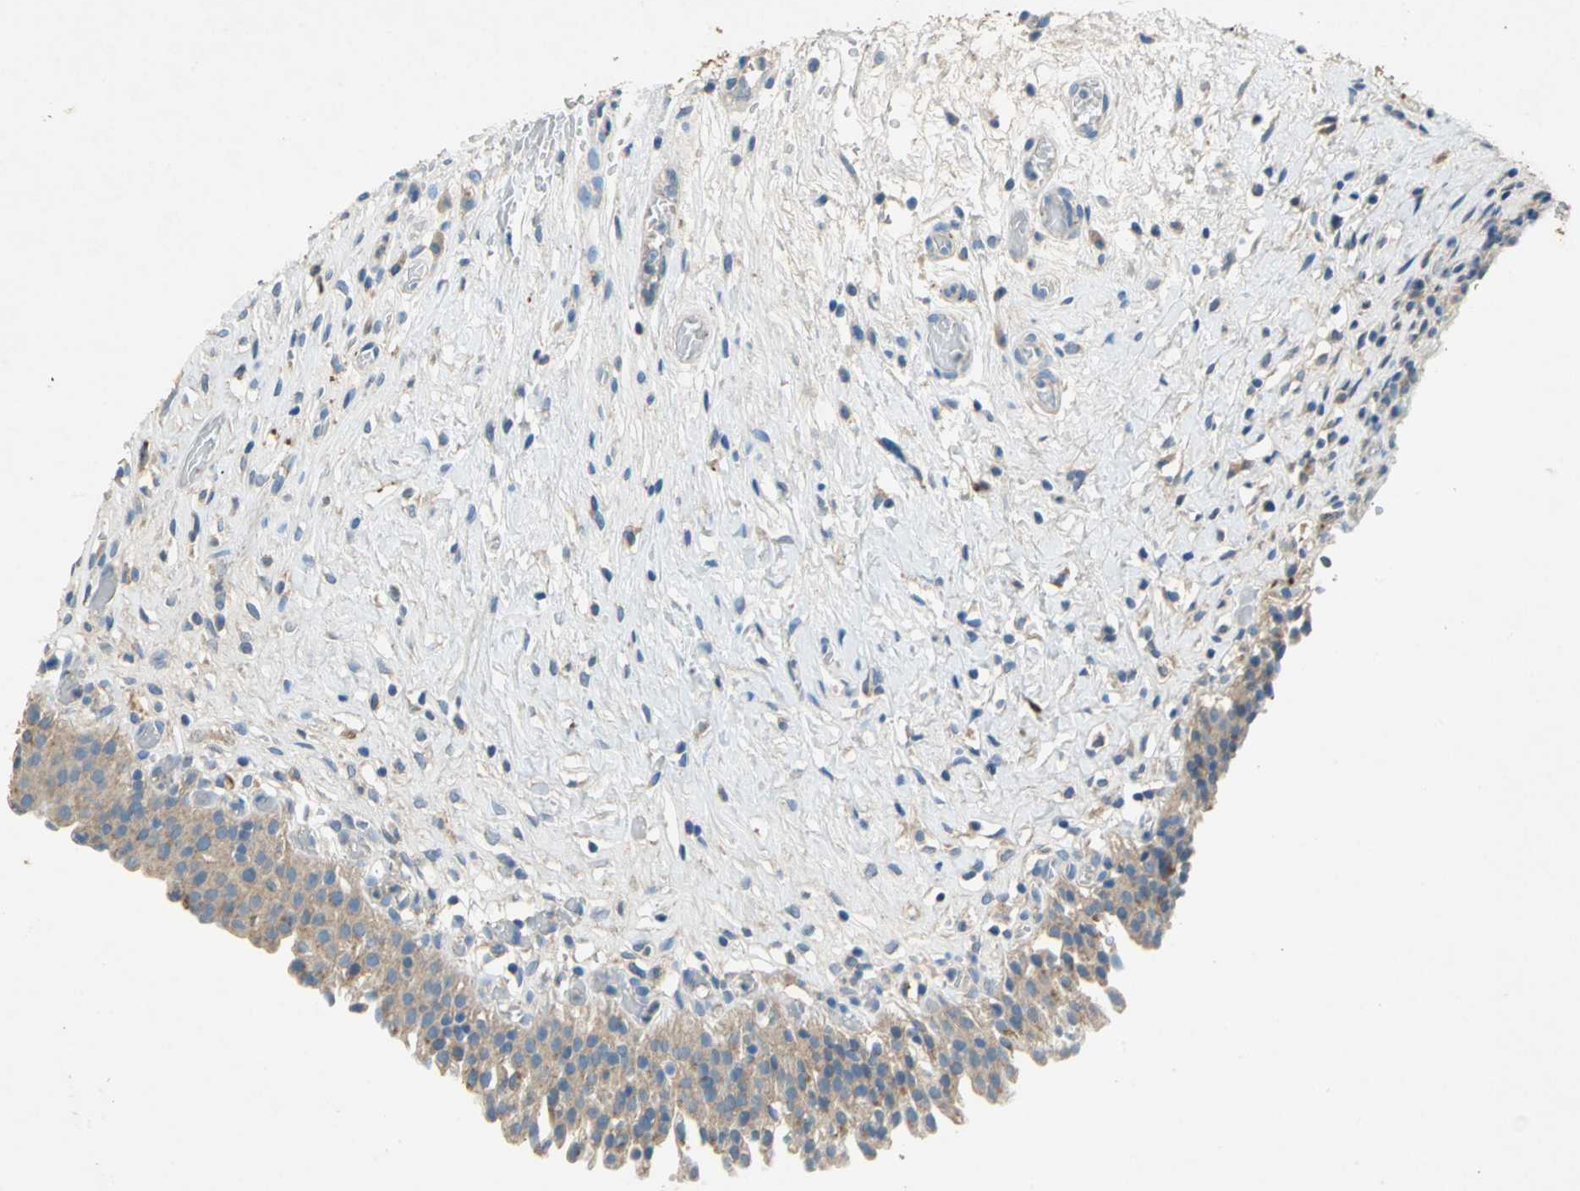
{"staining": {"intensity": "weak", "quantity": ">75%", "location": "cytoplasmic/membranous"}, "tissue": "urinary bladder", "cell_type": "Urothelial cells", "image_type": "normal", "snomed": [{"axis": "morphology", "description": "Normal tissue, NOS"}, {"axis": "topography", "description": "Urinary bladder"}], "caption": "Immunohistochemistry (DAB (3,3'-diaminobenzidine)) staining of normal urinary bladder reveals weak cytoplasmic/membranous protein expression in approximately >75% of urothelial cells.", "gene": "ADAMTS5", "patient": {"sex": "male", "age": 51}}